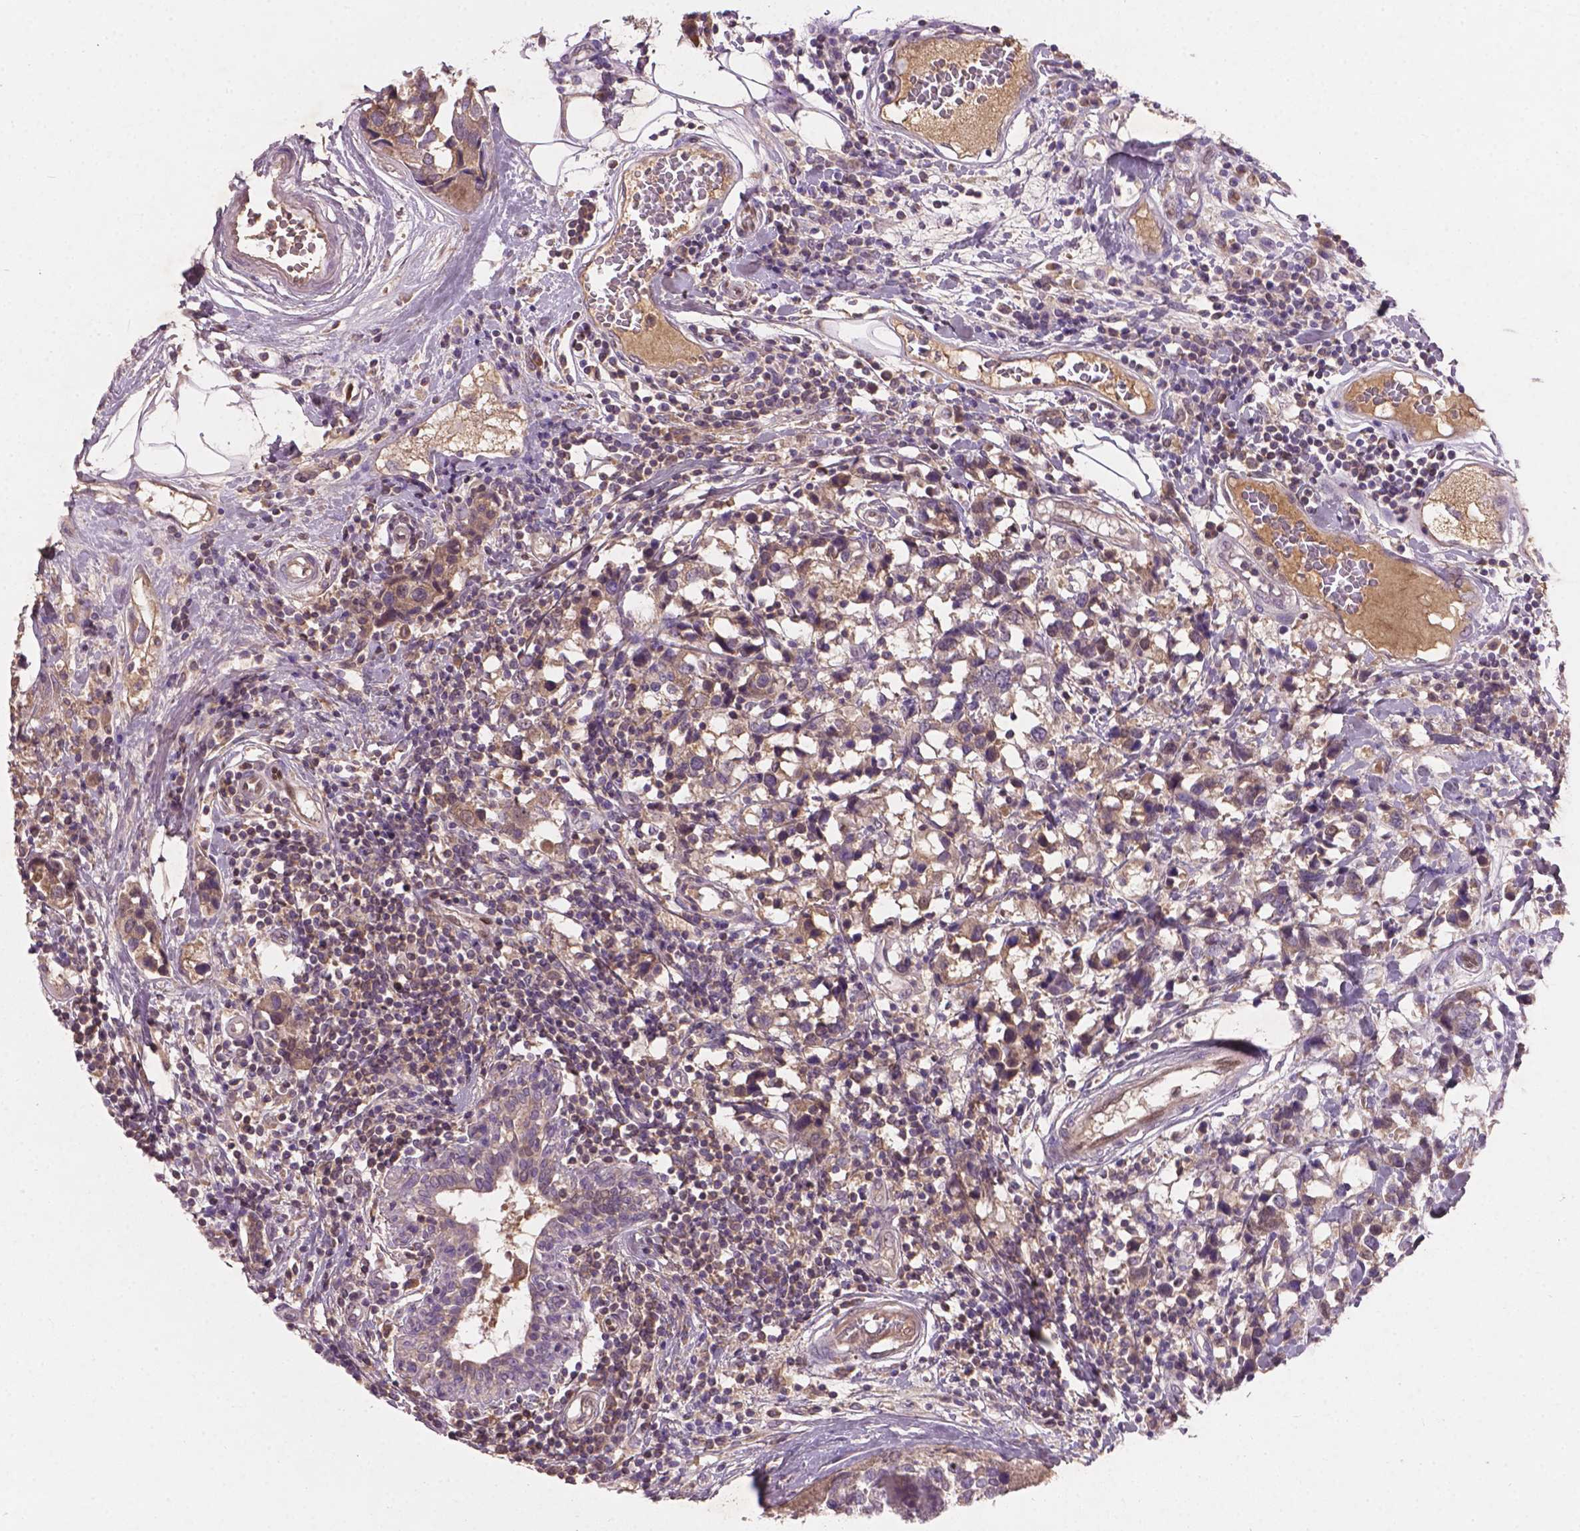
{"staining": {"intensity": "negative", "quantity": "none", "location": "none"}, "tissue": "breast cancer", "cell_type": "Tumor cells", "image_type": "cancer", "snomed": [{"axis": "morphology", "description": "Lobular carcinoma"}, {"axis": "topography", "description": "Breast"}], "caption": "Human lobular carcinoma (breast) stained for a protein using IHC displays no positivity in tumor cells.", "gene": "SOX17", "patient": {"sex": "female", "age": 59}}